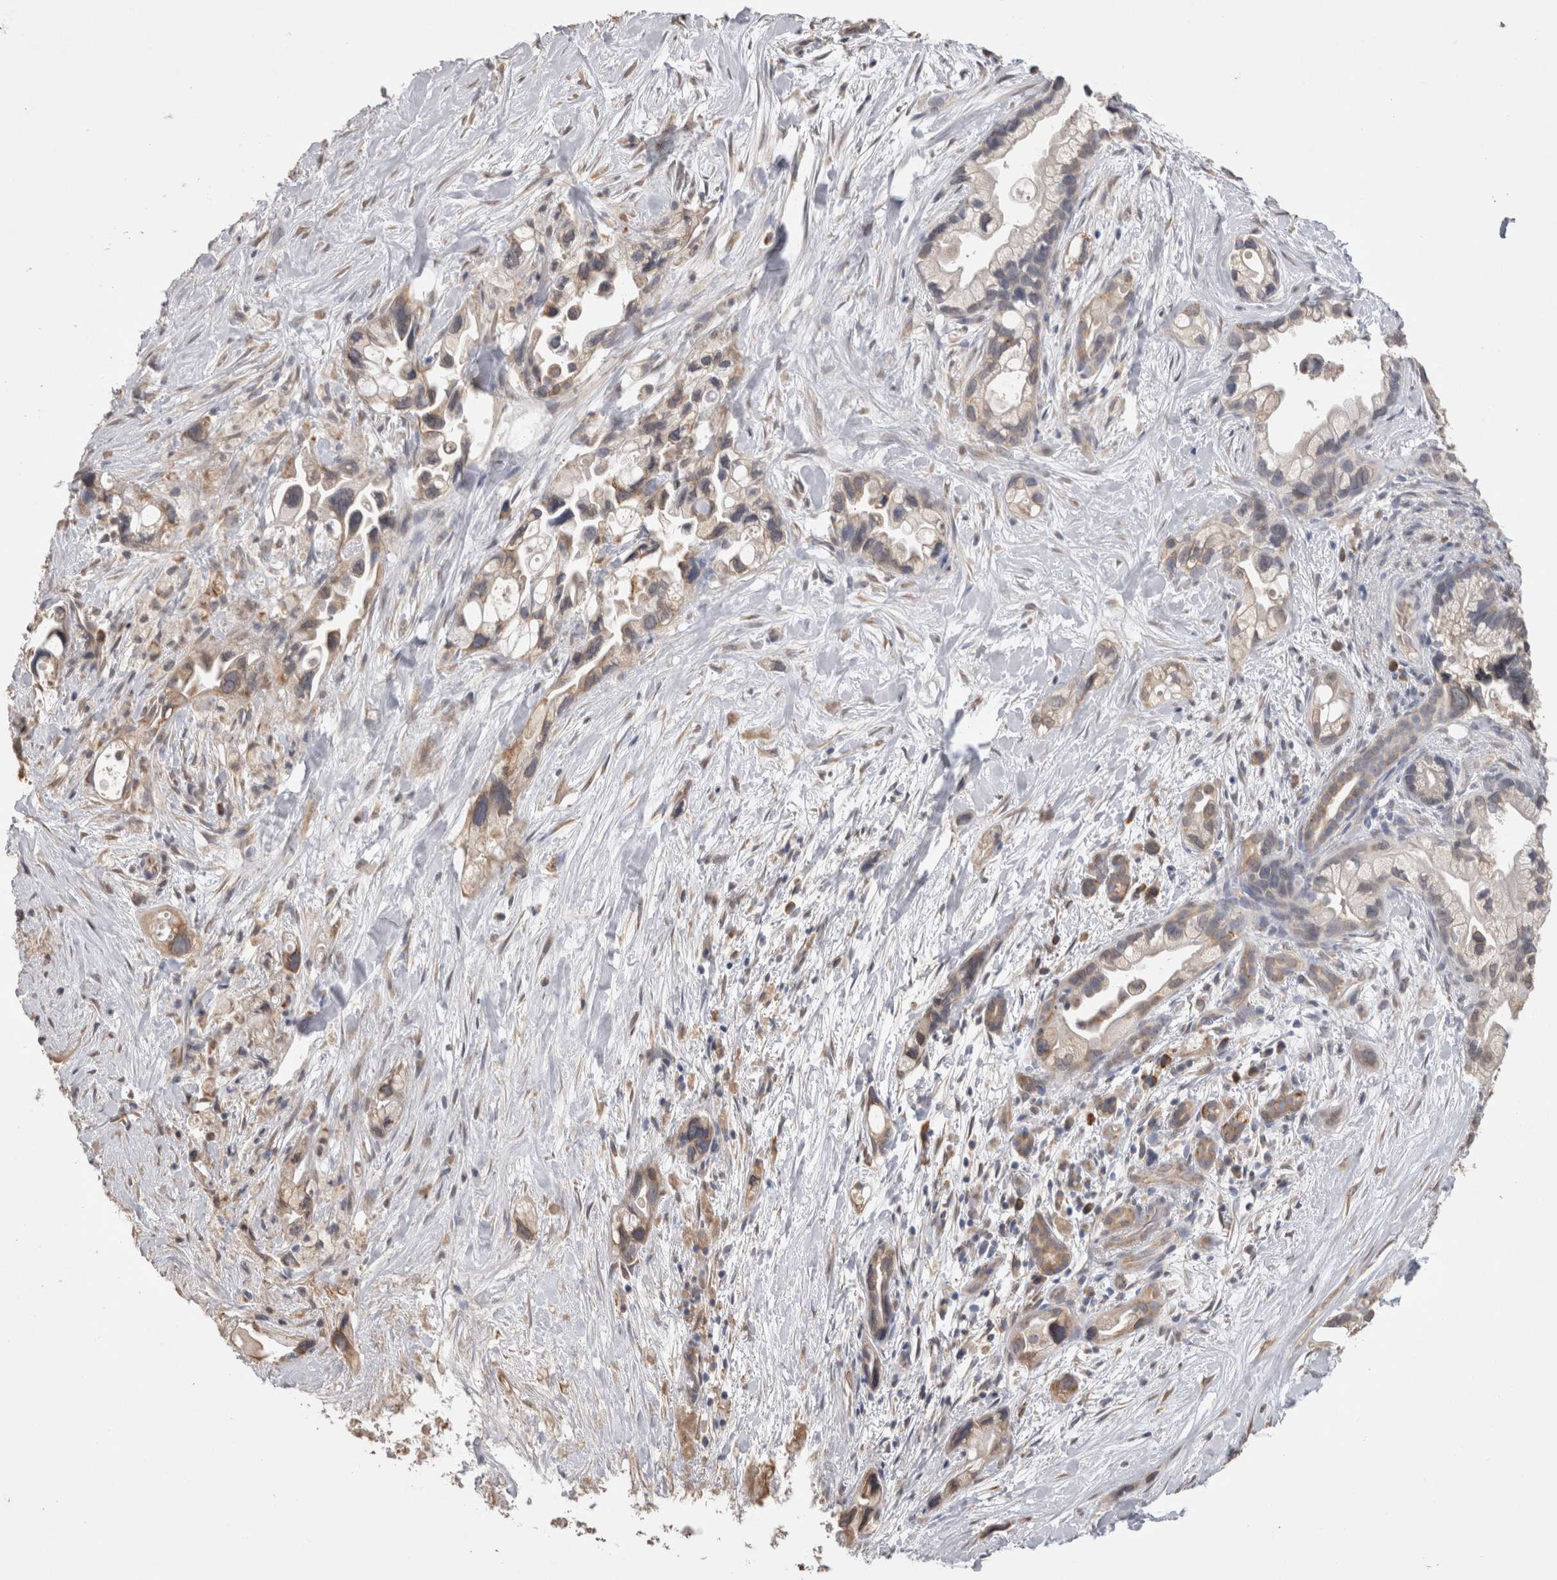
{"staining": {"intensity": "weak", "quantity": "<25%", "location": "cytoplasmic/membranous"}, "tissue": "pancreatic cancer", "cell_type": "Tumor cells", "image_type": "cancer", "snomed": [{"axis": "morphology", "description": "Adenocarcinoma, NOS"}, {"axis": "topography", "description": "Pancreas"}], "caption": "The photomicrograph demonstrates no staining of tumor cells in pancreatic adenocarcinoma.", "gene": "NOMO1", "patient": {"sex": "female", "age": 77}}